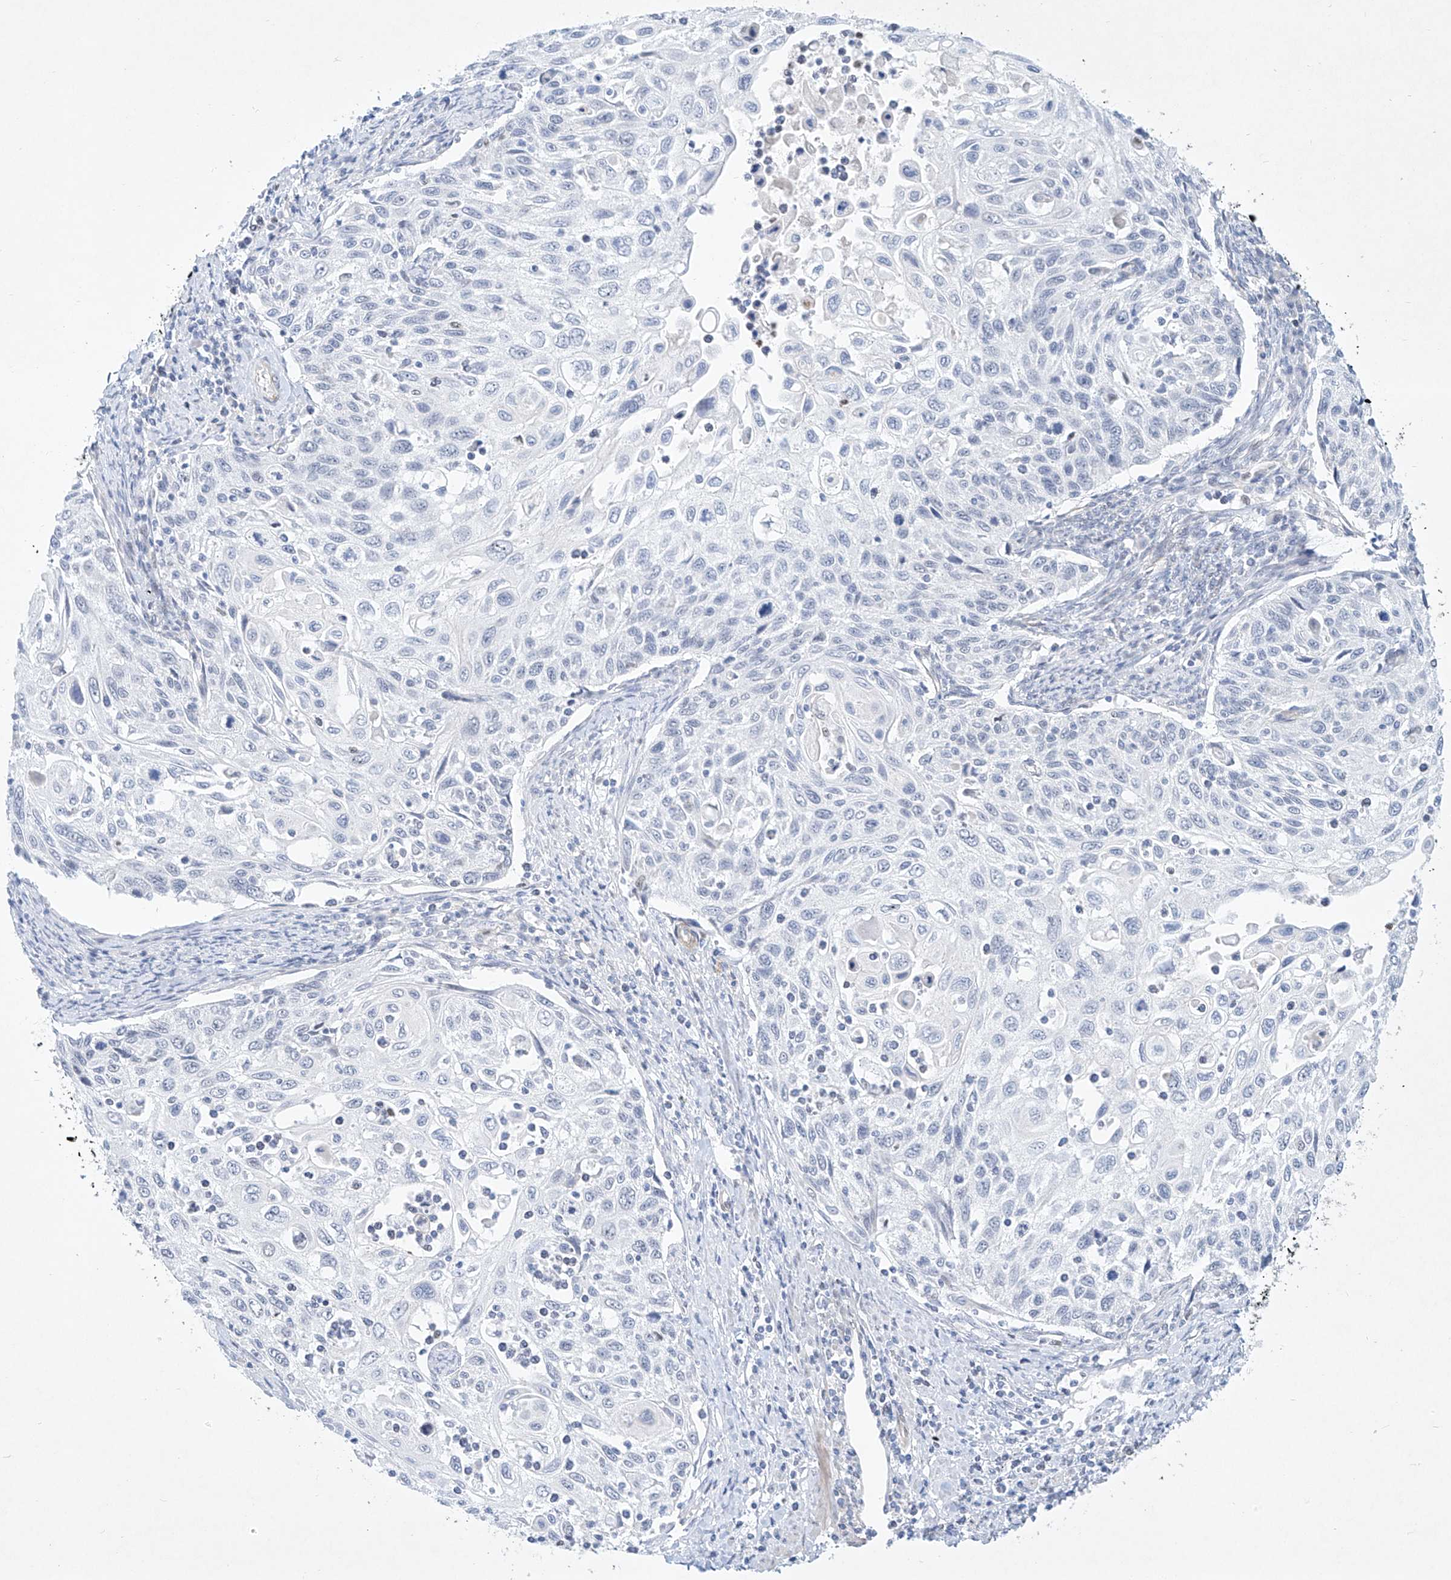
{"staining": {"intensity": "negative", "quantity": "none", "location": "none"}, "tissue": "cervical cancer", "cell_type": "Tumor cells", "image_type": "cancer", "snomed": [{"axis": "morphology", "description": "Squamous cell carcinoma, NOS"}, {"axis": "topography", "description": "Cervix"}], "caption": "Immunohistochemistry micrograph of neoplastic tissue: human cervical cancer stained with DAB reveals no significant protein staining in tumor cells.", "gene": "REEP2", "patient": {"sex": "female", "age": 70}}